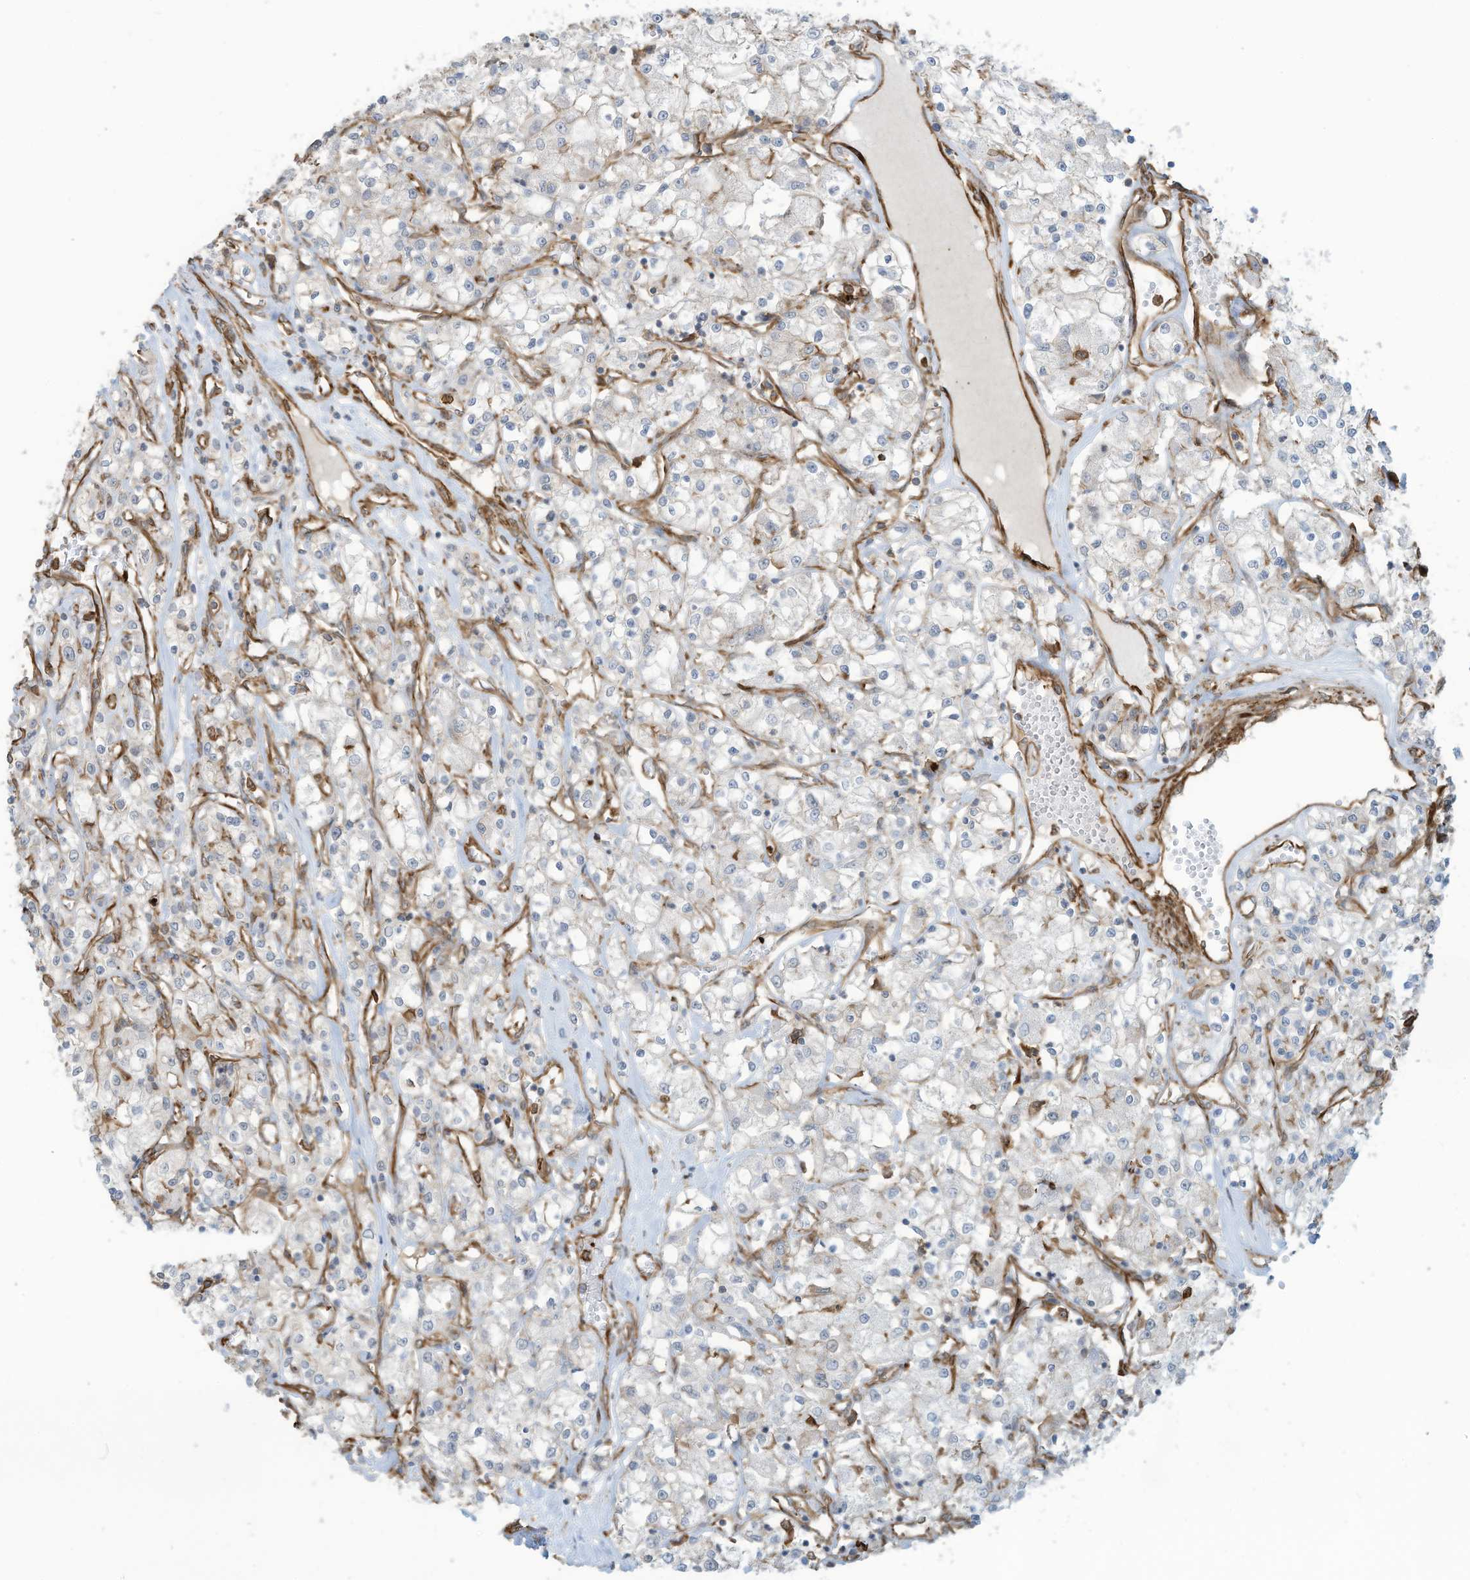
{"staining": {"intensity": "negative", "quantity": "none", "location": "none"}, "tissue": "renal cancer", "cell_type": "Tumor cells", "image_type": "cancer", "snomed": [{"axis": "morphology", "description": "Adenocarcinoma, NOS"}, {"axis": "topography", "description": "Kidney"}], "caption": "This is an immunohistochemistry (IHC) micrograph of human renal cancer (adenocarcinoma). There is no positivity in tumor cells.", "gene": "SLC9A2", "patient": {"sex": "female", "age": 59}}